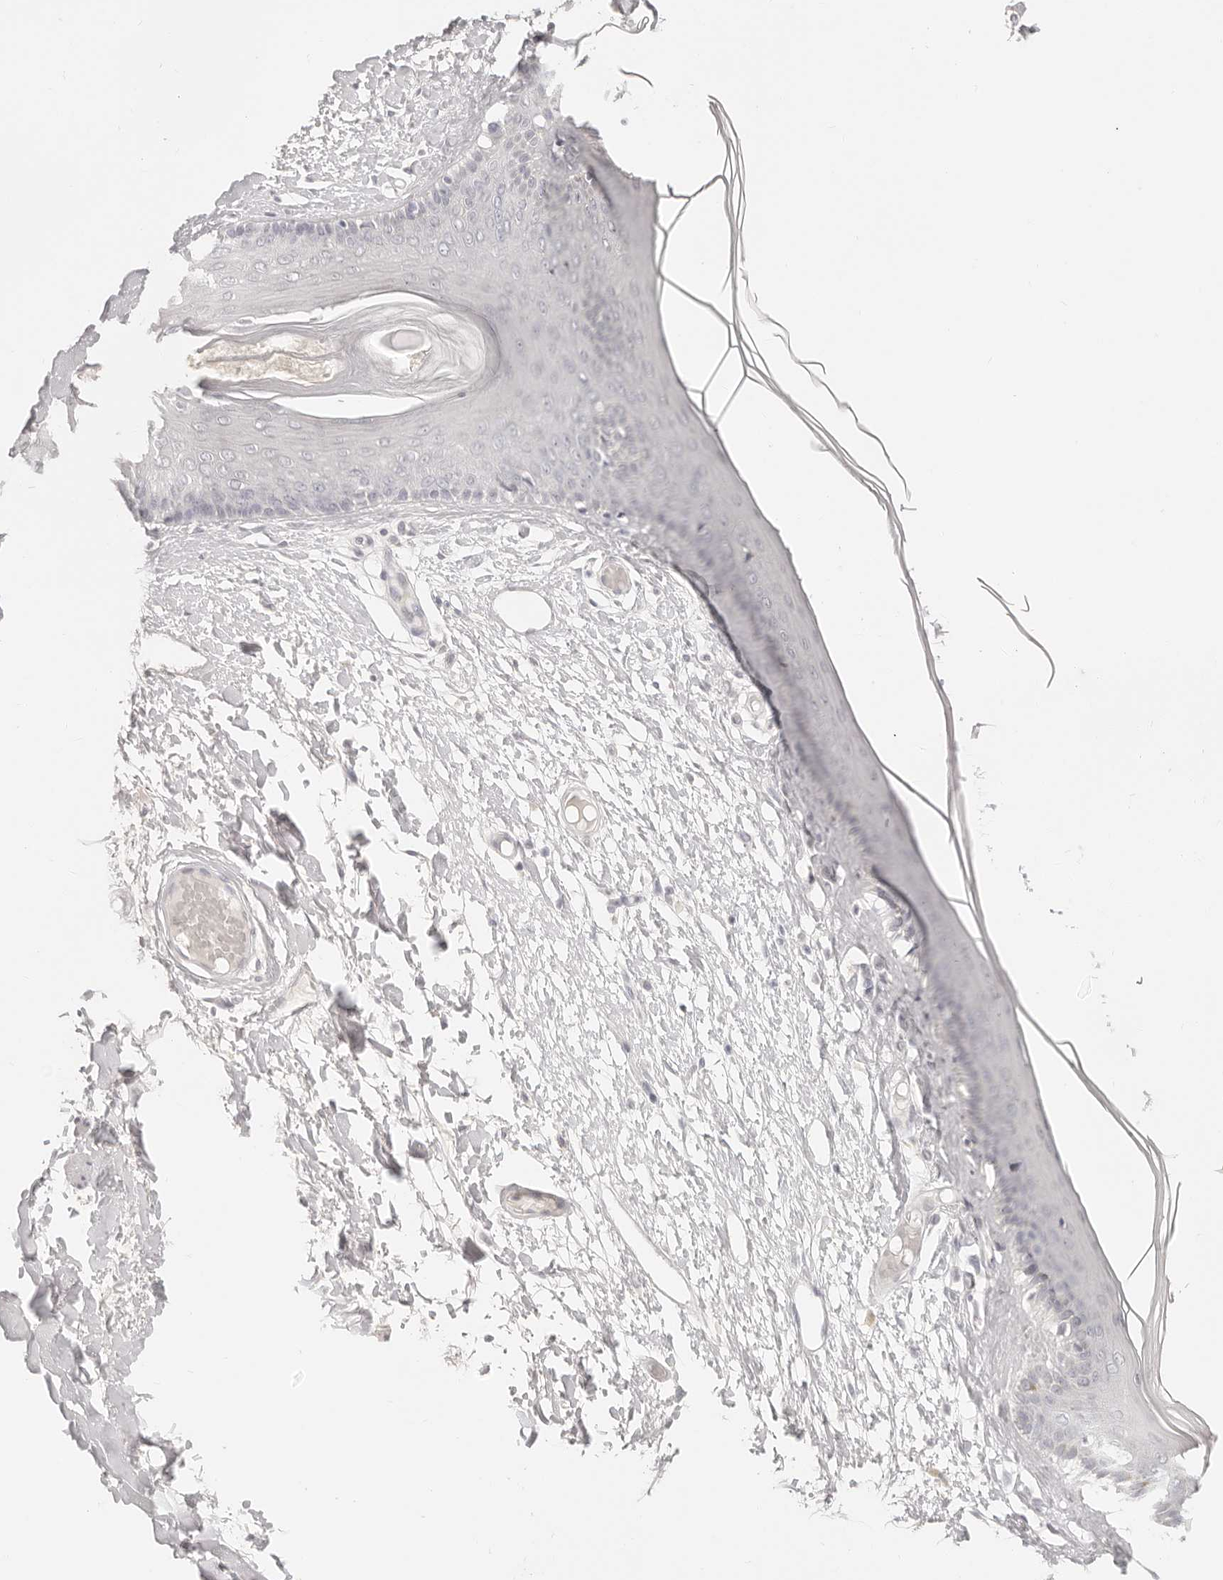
{"staining": {"intensity": "moderate", "quantity": "<25%", "location": "cytoplasmic/membranous"}, "tissue": "skin", "cell_type": "Epidermal cells", "image_type": "normal", "snomed": [{"axis": "morphology", "description": "Normal tissue, NOS"}, {"axis": "topography", "description": "Vulva"}], "caption": "IHC staining of unremarkable skin, which exhibits low levels of moderate cytoplasmic/membranous positivity in approximately <25% of epidermal cells indicating moderate cytoplasmic/membranous protein positivity. The staining was performed using DAB (3,3'-diaminobenzidine) (brown) for protein detection and nuclei were counterstained in hematoxylin (blue).", "gene": "EPCAM", "patient": {"sex": "female", "age": 73}}